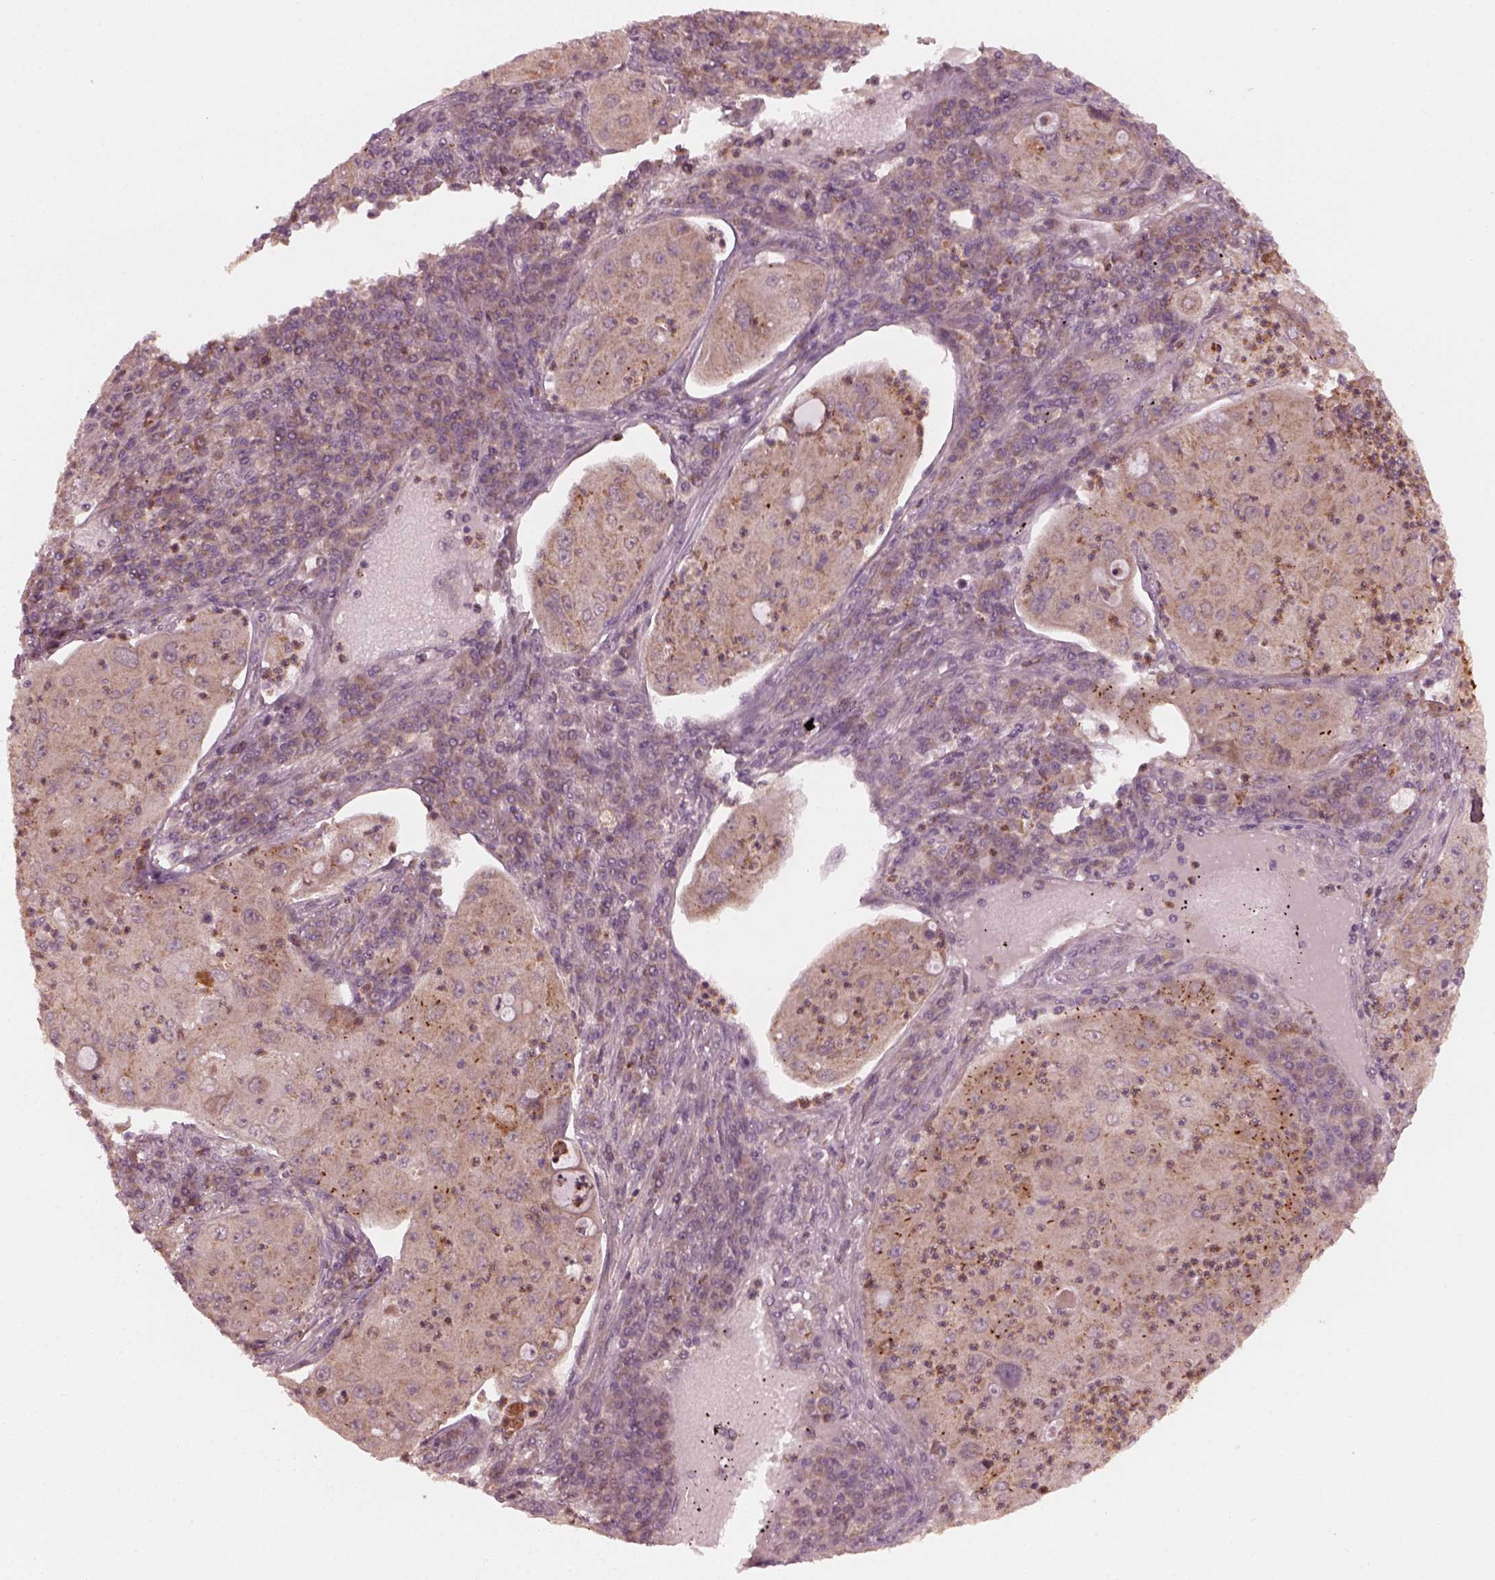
{"staining": {"intensity": "moderate", "quantity": "25%-75%", "location": "cytoplasmic/membranous"}, "tissue": "lung cancer", "cell_type": "Tumor cells", "image_type": "cancer", "snomed": [{"axis": "morphology", "description": "Squamous cell carcinoma, NOS"}, {"axis": "topography", "description": "Lung"}], "caption": "A brown stain labels moderate cytoplasmic/membranous expression of a protein in lung squamous cell carcinoma tumor cells. (IHC, brightfield microscopy, high magnification).", "gene": "FAF2", "patient": {"sex": "female", "age": 59}}